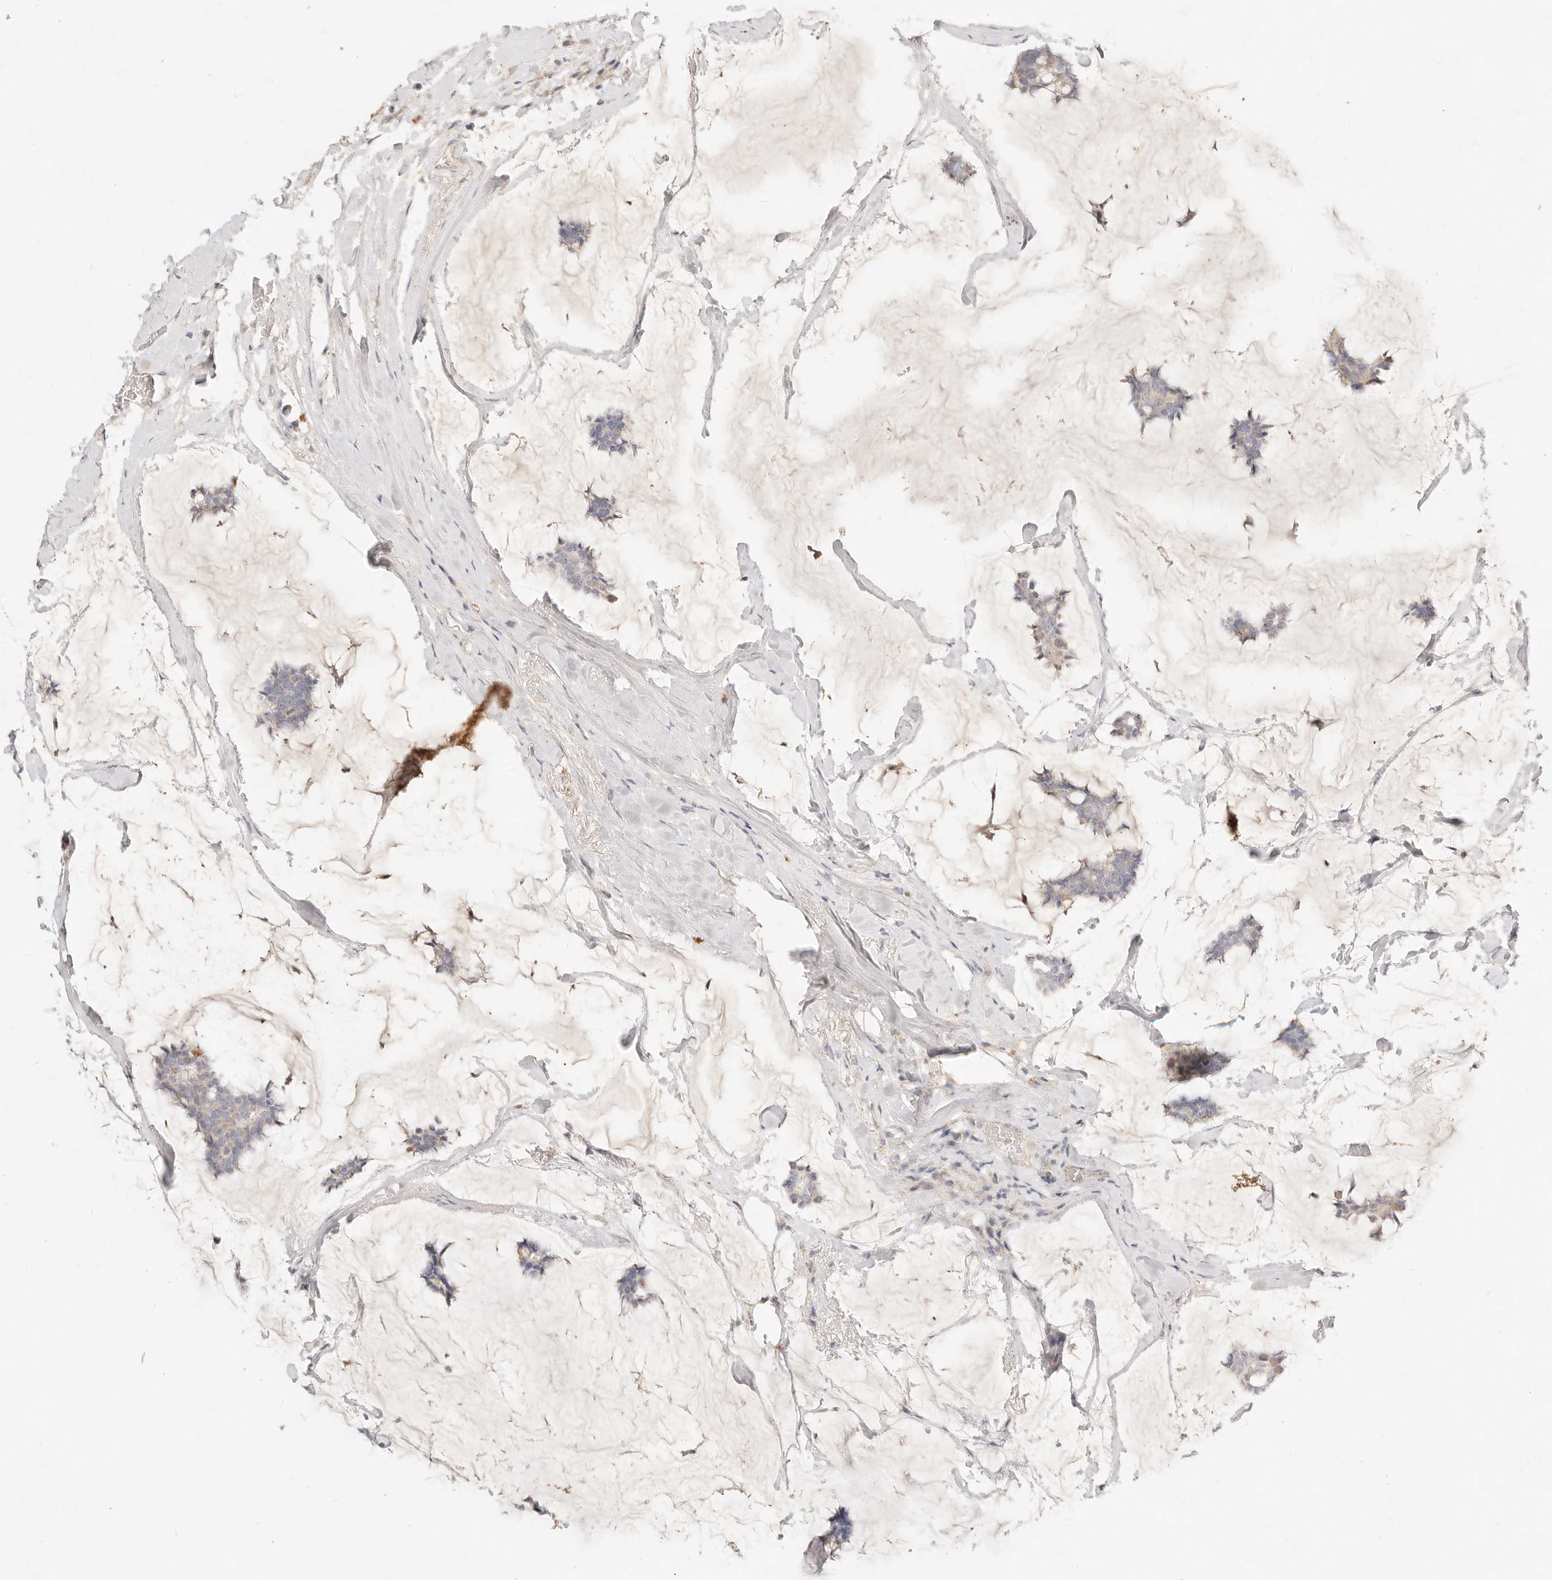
{"staining": {"intensity": "negative", "quantity": "none", "location": "none"}, "tissue": "breast cancer", "cell_type": "Tumor cells", "image_type": "cancer", "snomed": [{"axis": "morphology", "description": "Duct carcinoma"}, {"axis": "topography", "description": "Breast"}], "caption": "This micrograph is of breast cancer (intraductal carcinoma) stained with immunohistochemistry (IHC) to label a protein in brown with the nuclei are counter-stained blue. There is no positivity in tumor cells.", "gene": "ACOX1", "patient": {"sex": "female", "age": 93}}